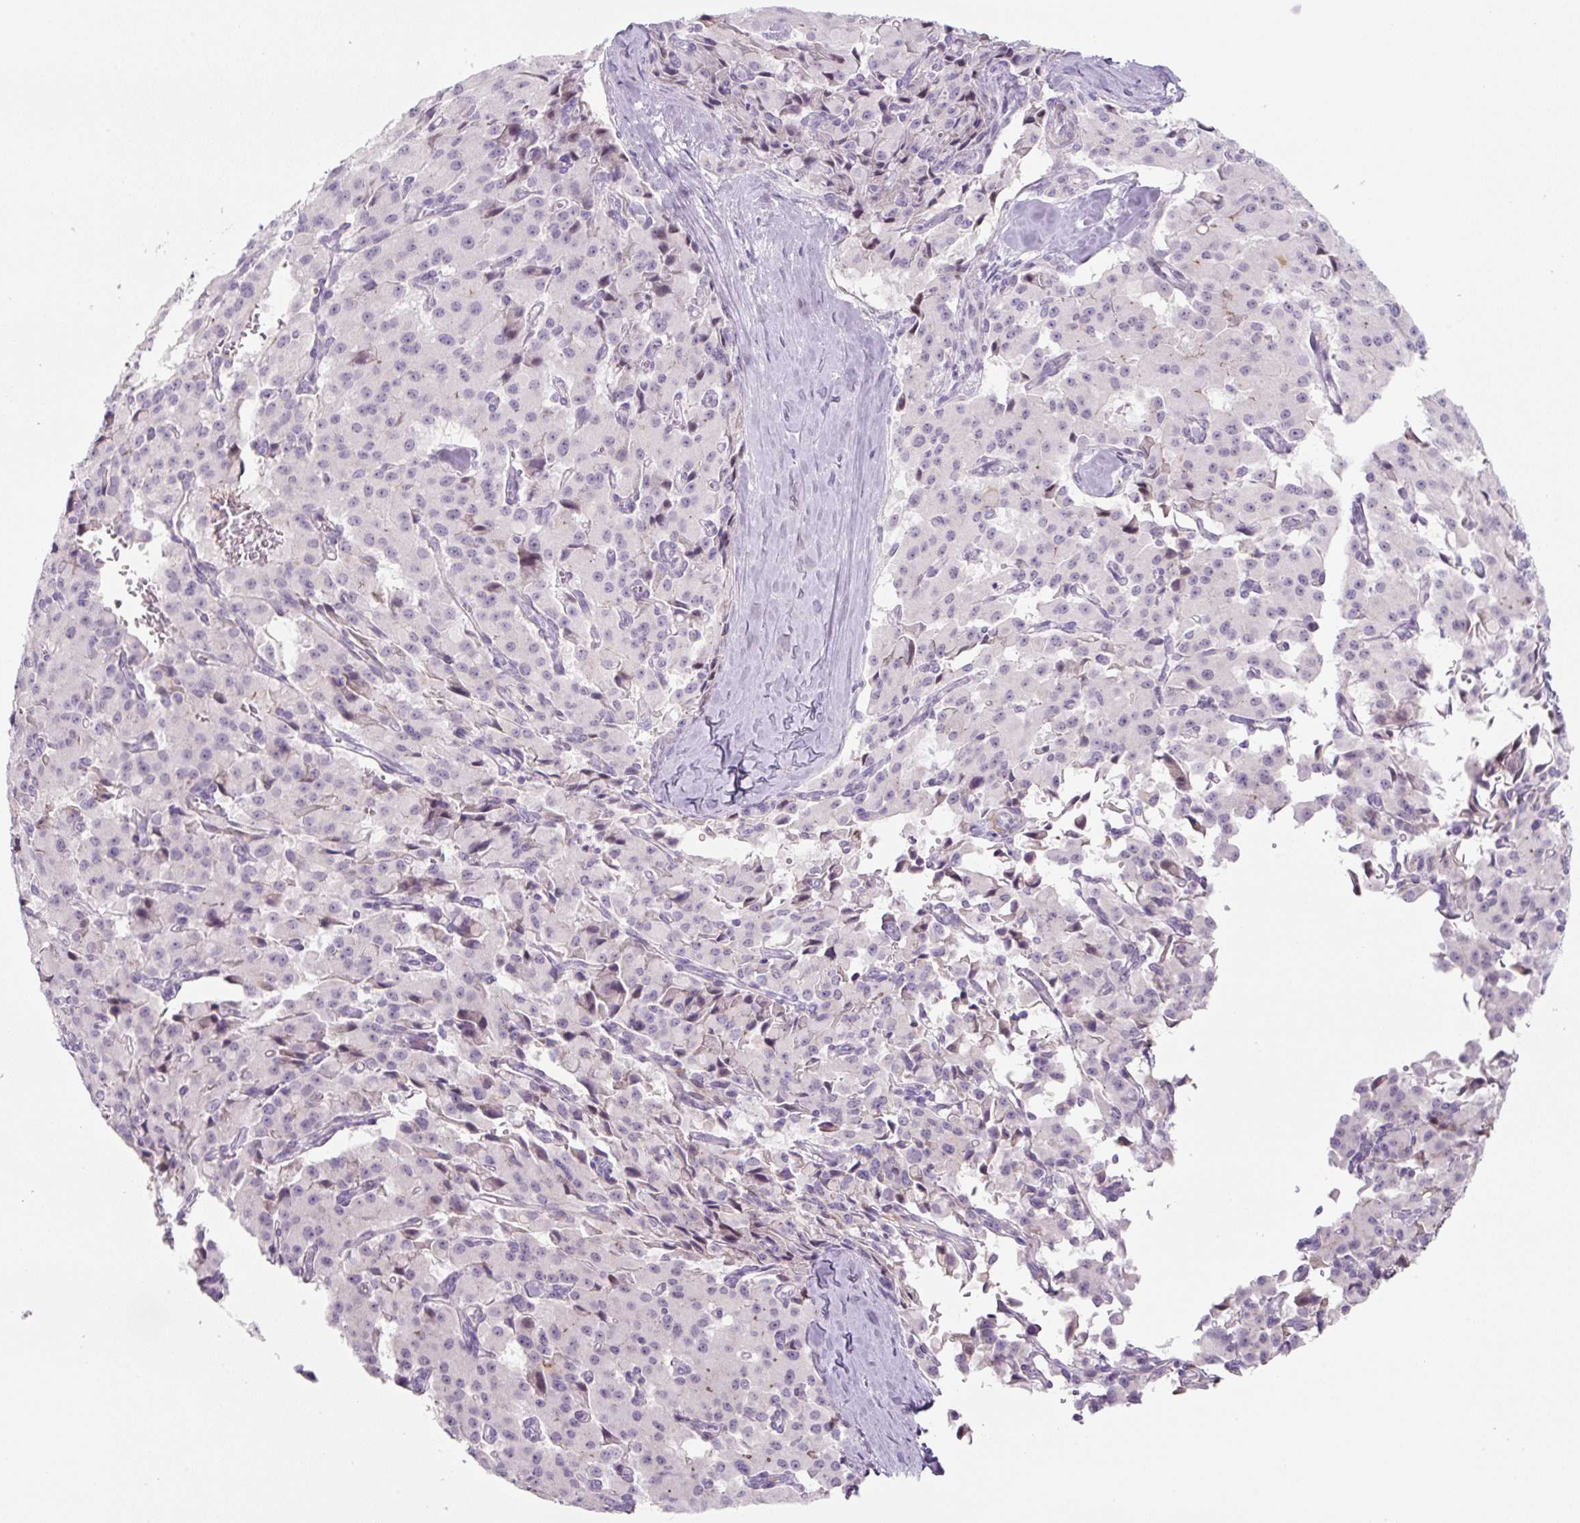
{"staining": {"intensity": "negative", "quantity": "none", "location": "none"}, "tissue": "pancreatic cancer", "cell_type": "Tumor cells", "image_type": "cancer", "snomed": [{"axis": "morphology", "description": "Adenocarcinoma, NOS"}, {"axis": "topography", "description": "Pancreas"}], "caption": "IHC of human pancreatic cancer demonstrates no positivity in tumor cells. (DAB (3,3'-diaminobenzidine) immunohistochemistry (IHC) with hematoxylin counter stain).", "gene": "PRM1", "patient": {"sex": "male", "age": 65}}